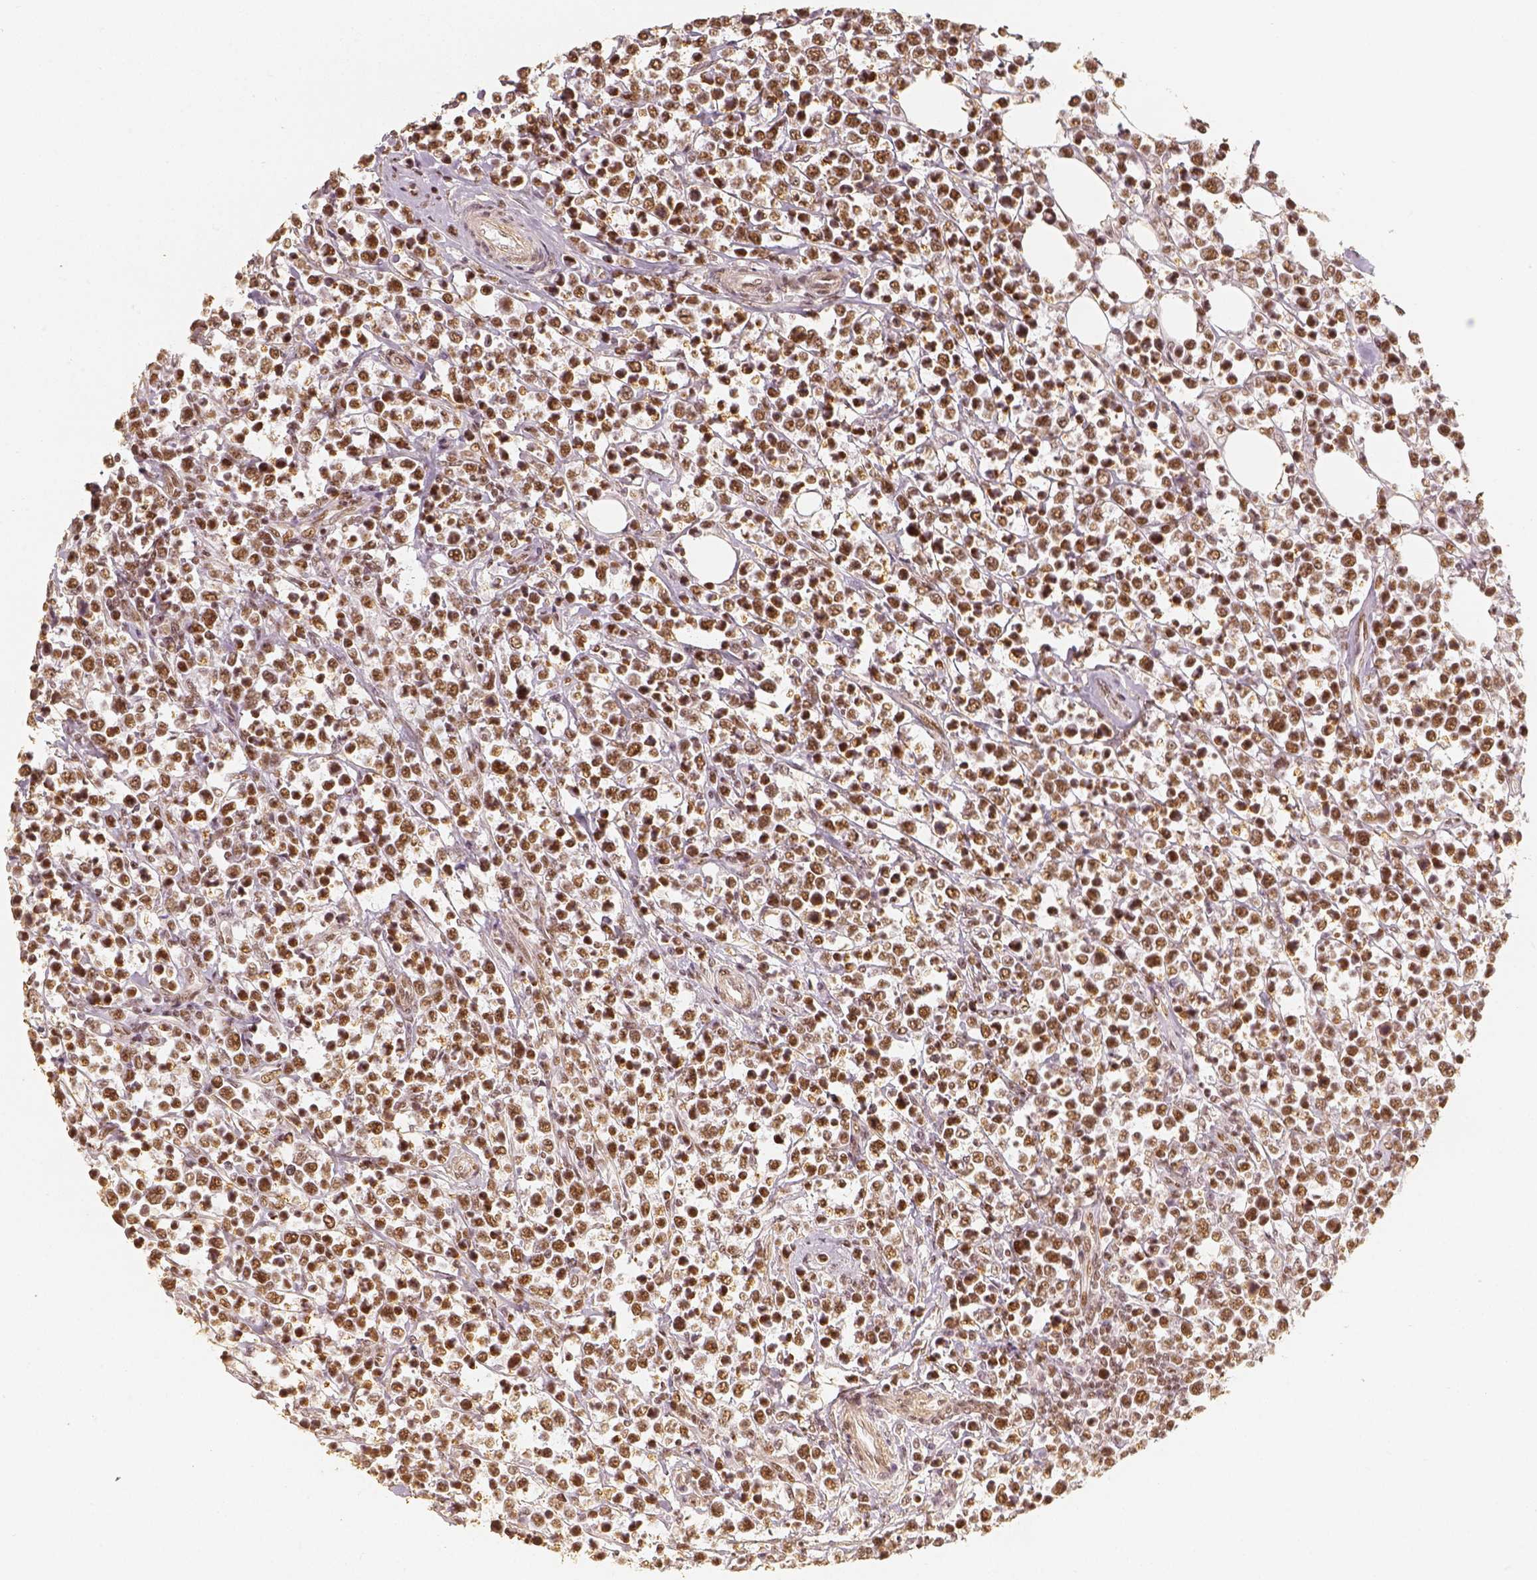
{"staining": {"intensity": "moderate", "quantity": ">75%", "location": "nuclear"}, "tissue": "lymphoma", "cell_type": "Tumor cells", "image_type": "cancer", "snomed": [{"axis": "morphology", "description": "Malignant lymphoma, non-Hodgkin's type, High grade"}, {"axis": "topography", "description": "Soft tissue"}], "caption": "A photomicrograph showing moderate nuclear expression in approximately >75% of tumor cells in malignant lymphoma, non-Hodgkin's type (high-grade), as visualized by brown immunohistochemical staining.", "gene": "HDAC1", "patient": {"sex": "female", "age": 56}}